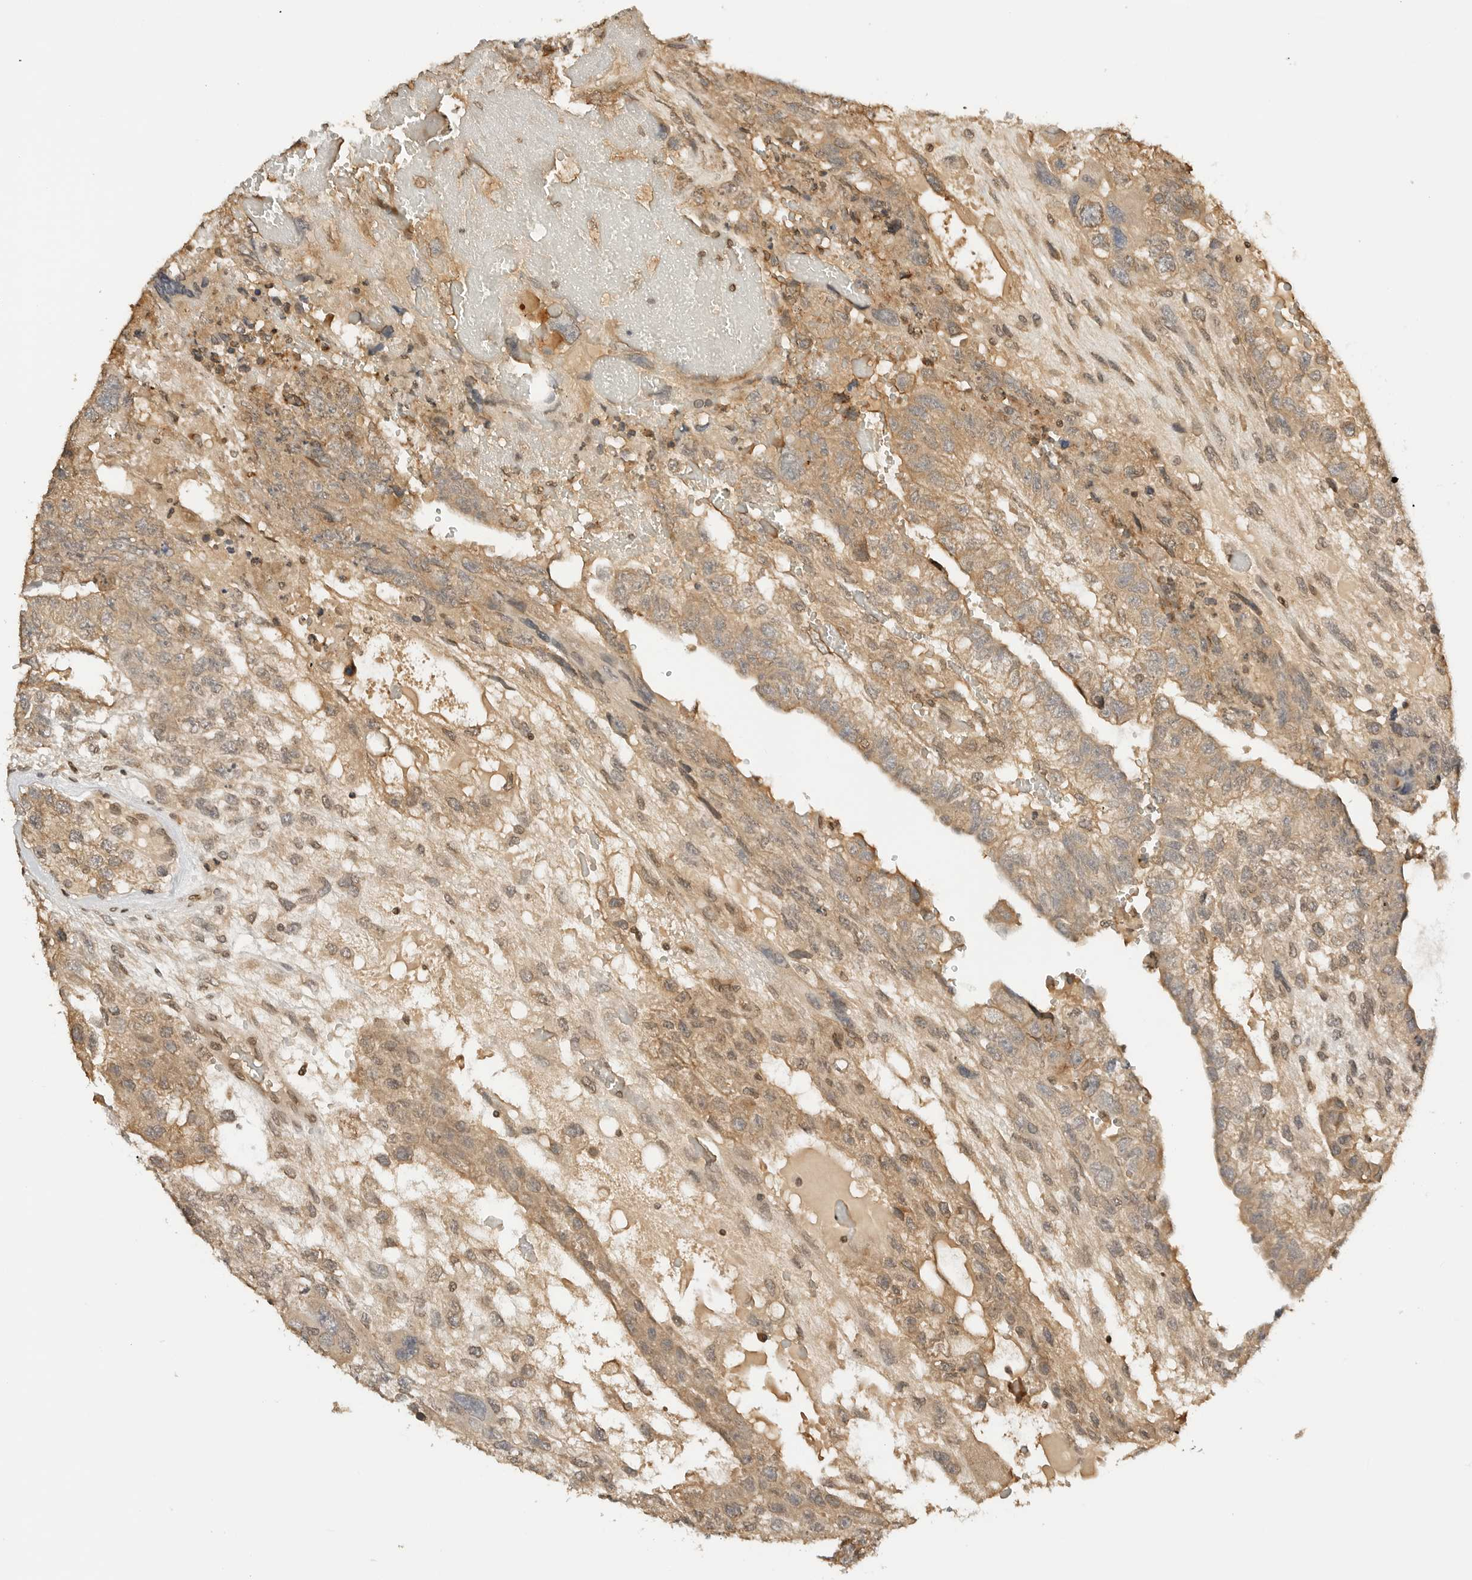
{"staining": {"intensity": "moderate", "quantity": ">75%", "location": "cytoplasmic/membranous"}, "tissue": "testis cancer", "cell_type": "Tumor cells", "image_type": "cancer", "snomed": [{"axis": "morphology", "description": "Carcinoma, Embryonal, NOS"}, {"axis": "topography", "description": "Testis"}], "caption": "Tumor cells display medium levels of moderate cytoplasmic/membranous expression in about >75% of cells in testis cancer.", "gene": "POLH", "patient": {"sex": "male", "age": 36}}